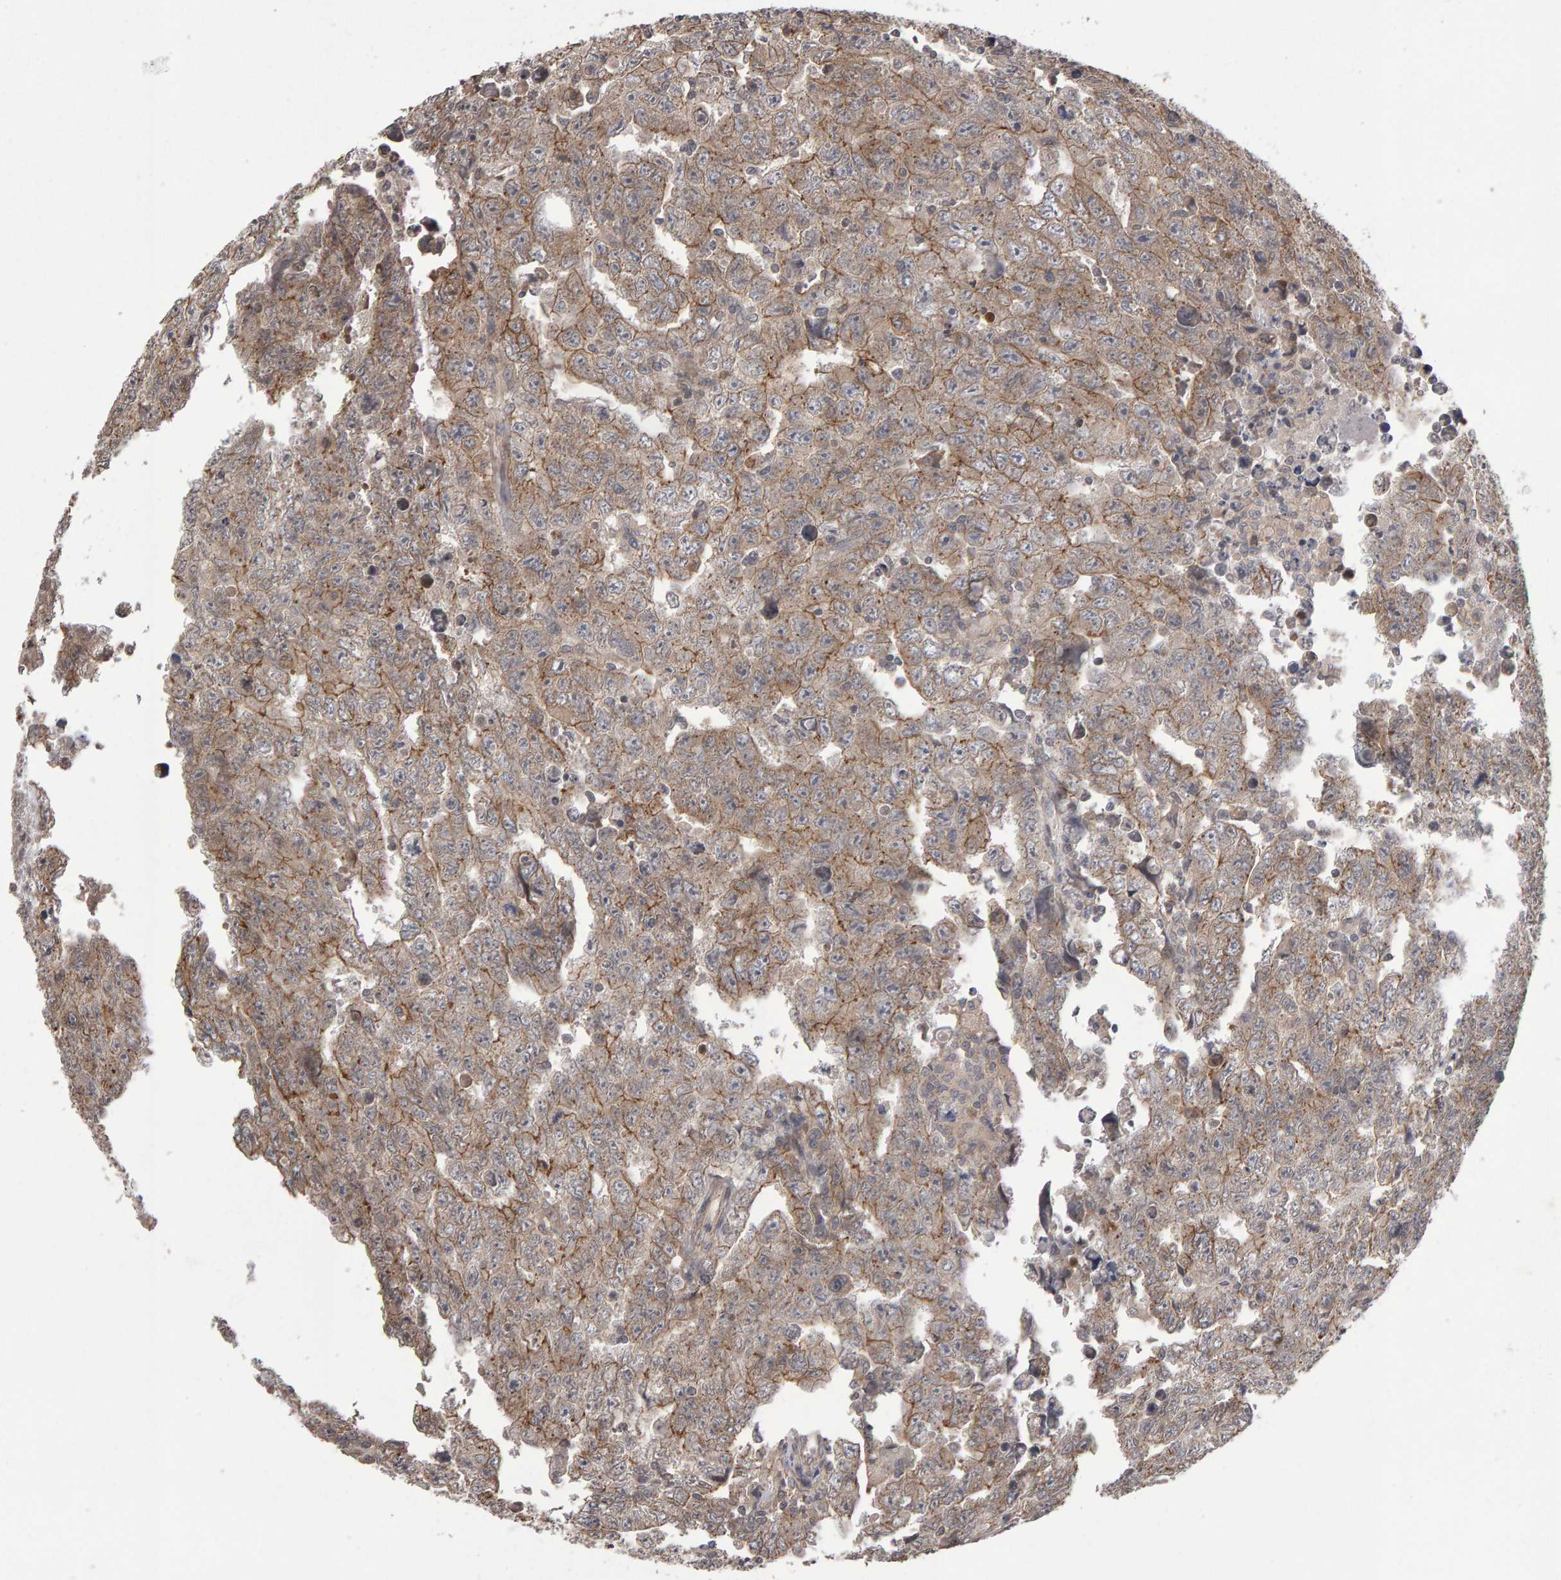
{"staining": {"intensity": "weak", "quantity": ">75%", "location": "cytoplasmic/membranous"}, "tissue": "testis cancer", "cell_type": "Tumor cells", "image_type": "cancer", "snomed": [{"axis": "morphology", "description": "Carcinoma, Embryonal, NOS"}, {"axis": "topography", "description": "Testis"}], "caption": "A brown stain highlights weak cytoplasmic/membranous expression of a protein in human embryonal carcinoma (testis) tumor cells.", "gene": "SCRIB", "patient": {"sex": "male", "age": 28}}